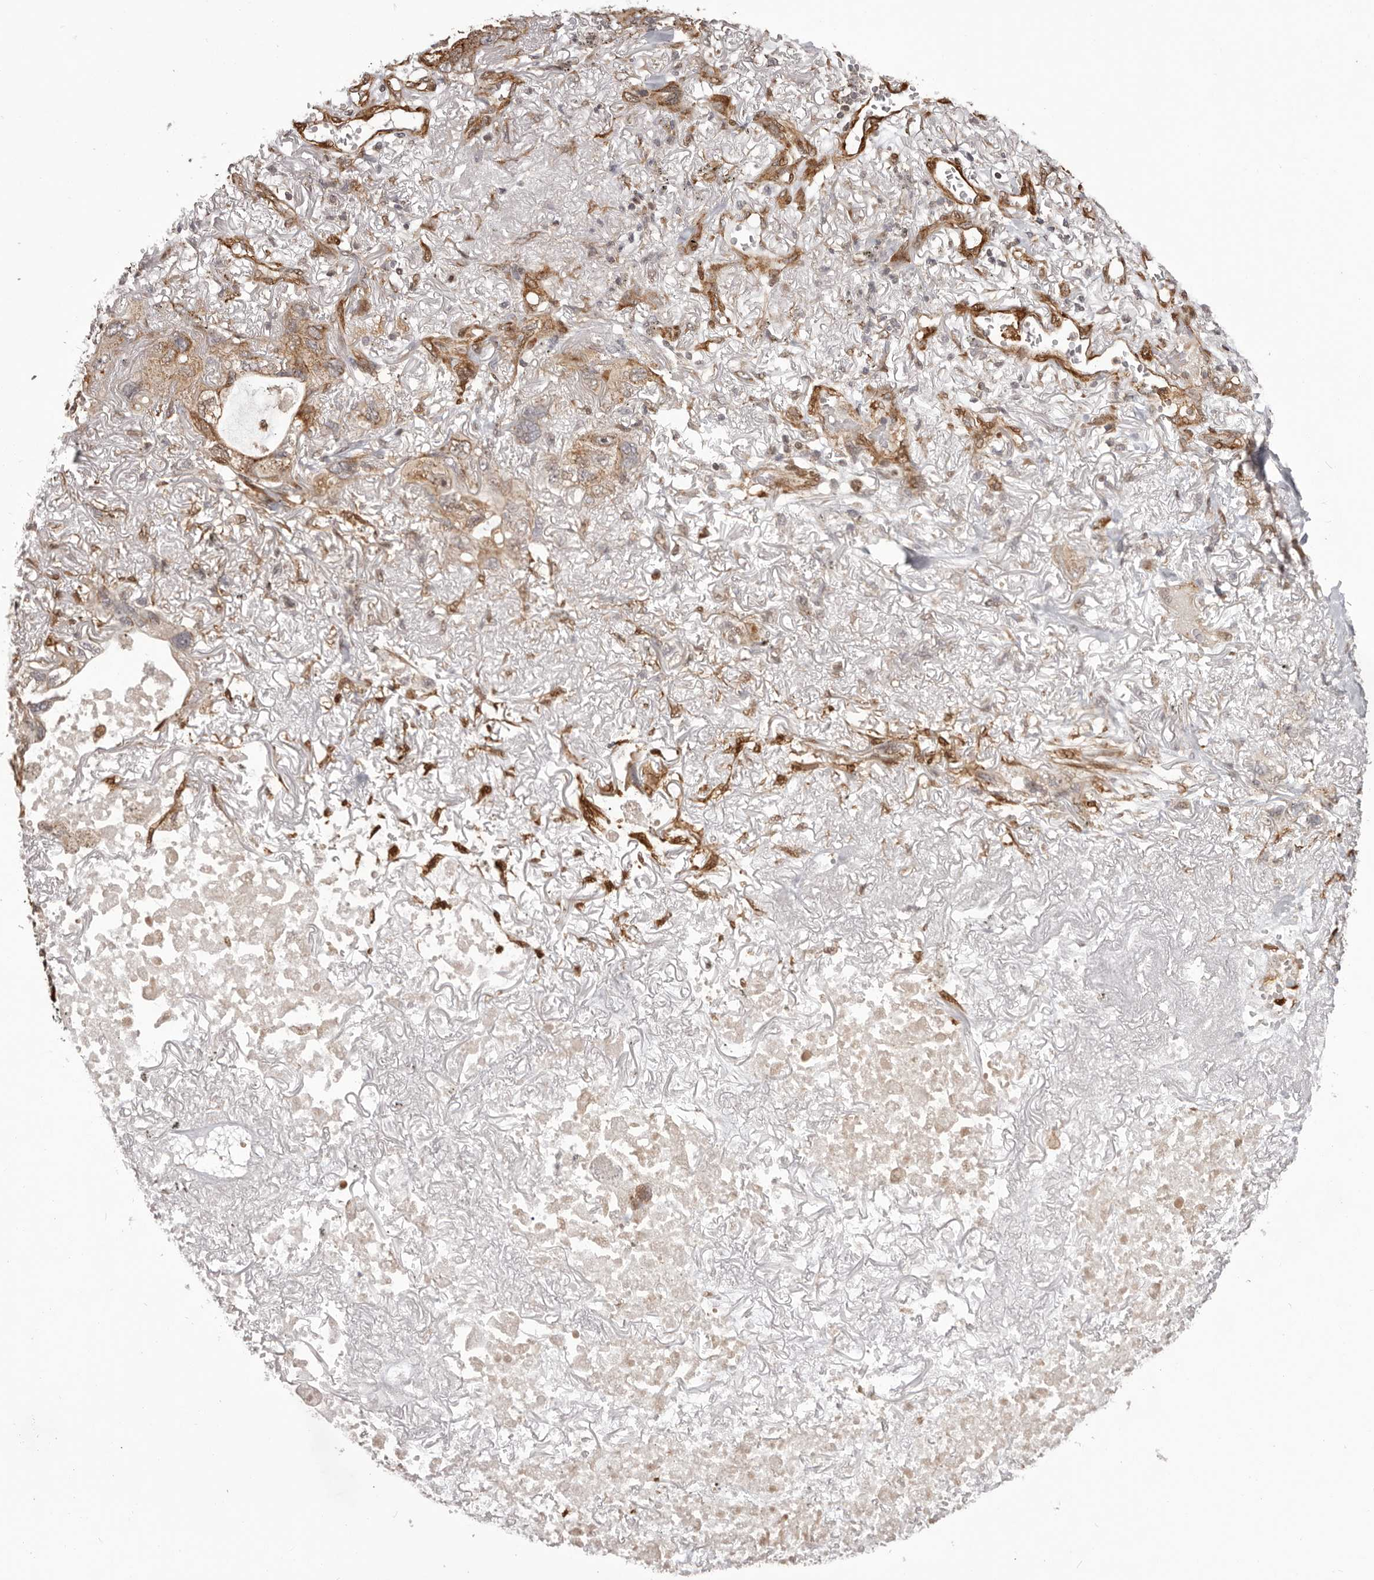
{"staining": {"intensity": "moderate", "quantity": ">75%", "location": "cytoplasmic/membranous"}, "tissue": "lung cancer", "cell_type": "Tumor cells", "image_type": "cancer", "snomed": [{"axis": "morphology", "description": "Squamous cell carcinoma, NOS"}, {"axis": "topography", "description": "Lung"}], "caption": "Immunohistochemistry (IHC) (DAB (3,3'-diaminobenzidine)) staining of squamous cell carcinoma (lung) reveals moderate cytoplasmic/membranous protein staining in about >75% of tumor cells.", "gene": "GFOD1", "patient": {"sex": "female", "age": 73}}